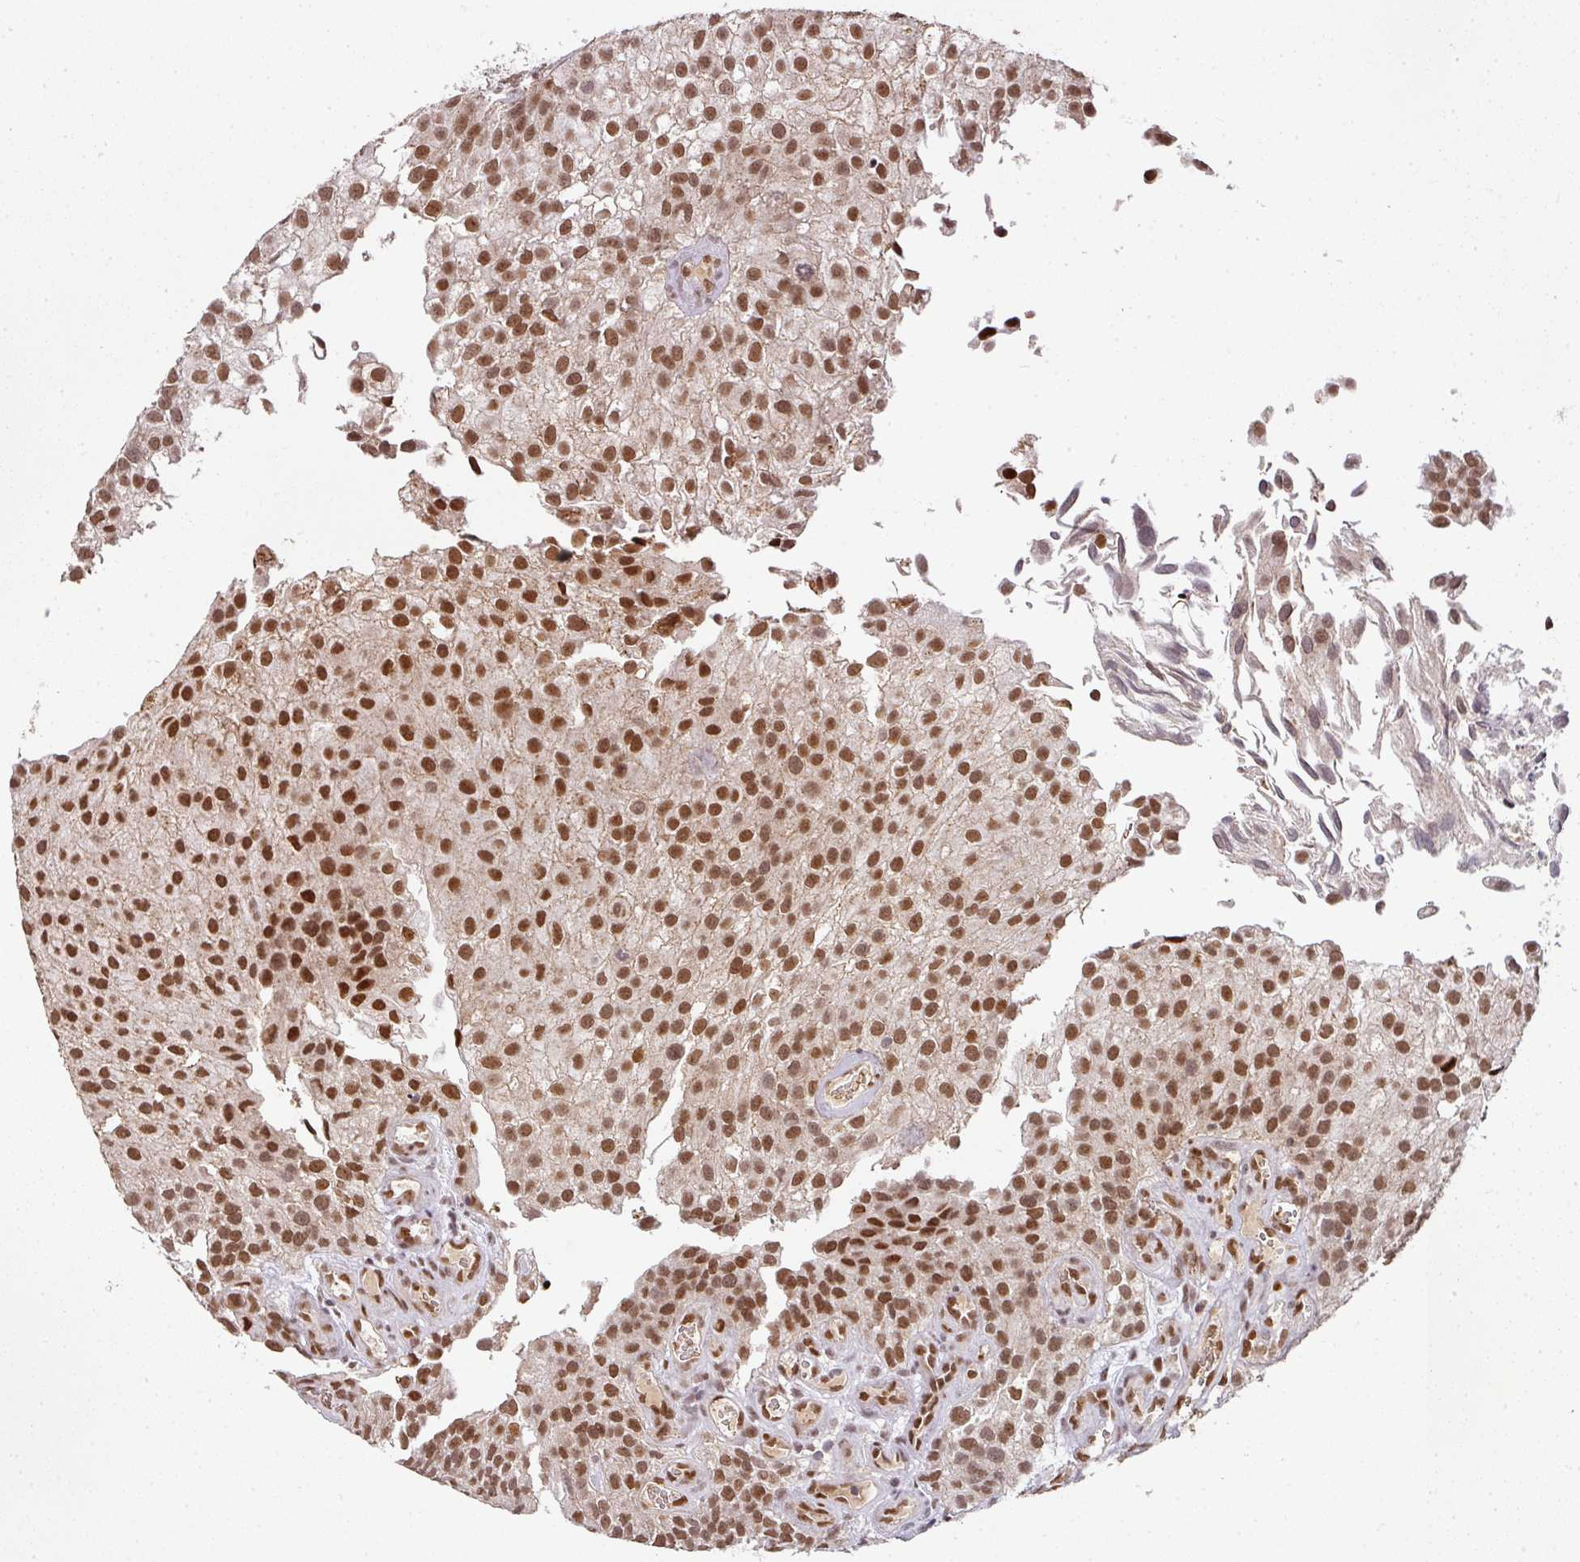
{"staining": {"intensity": "moderate", "quantity": ">75%", "location": "nuclear"}, "tissue": "urothelial cancer", "cell_type": "Tumor cells", "image_type": "cancer", "snomed": [{"axis": "morphology", "description": "Urothelial carcinoma, NOS"}, {"axis": "topography", "description": "Urinary bladder"}], "caption": "Approximately >75% of tumor cells in human transitional cell carcinoma display moderate nuclear protein staining as visualized by brown immunohistochemical staining.", "gene": "NEIL1", "patient": {"sex": "male", "age": 87}}